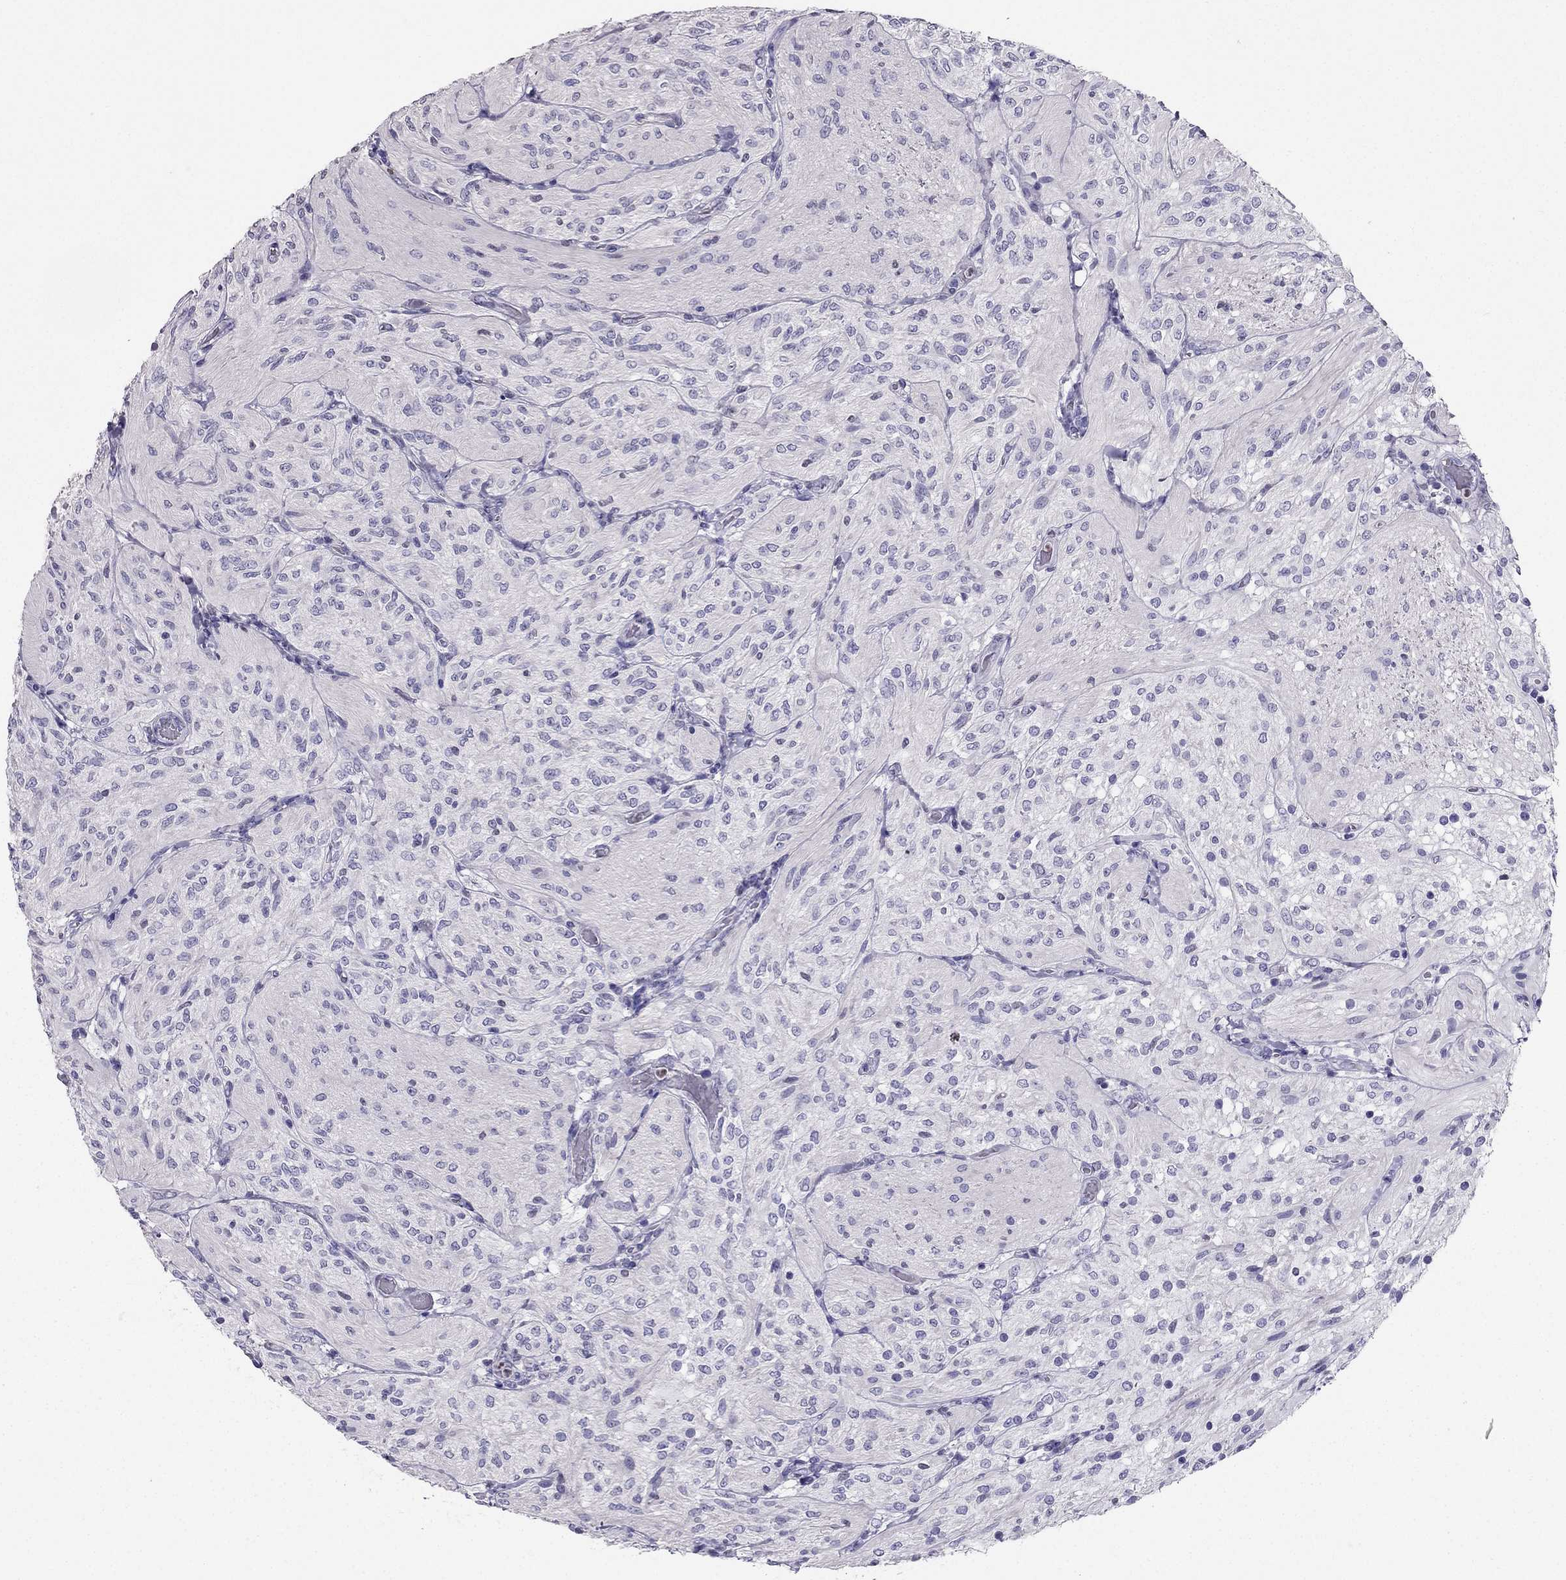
{"staining": {"intensity": "negative", "quantity": "none", "location": "none"}, "tissue": "glioma", "cell_type": "Tumor cells", "image_type": "cancer", "snomed": [{"axis": "morphology", "description": "Glioma, malignant, Low grade"}, {"axis": "topography", "description": "Brain"}], "caption": "Protein analysis of malignant low-grade glioma shows no significant expression in tumor cells.", "gene": "ARID3A", "patient": {"sex": "male", "age": 3}}